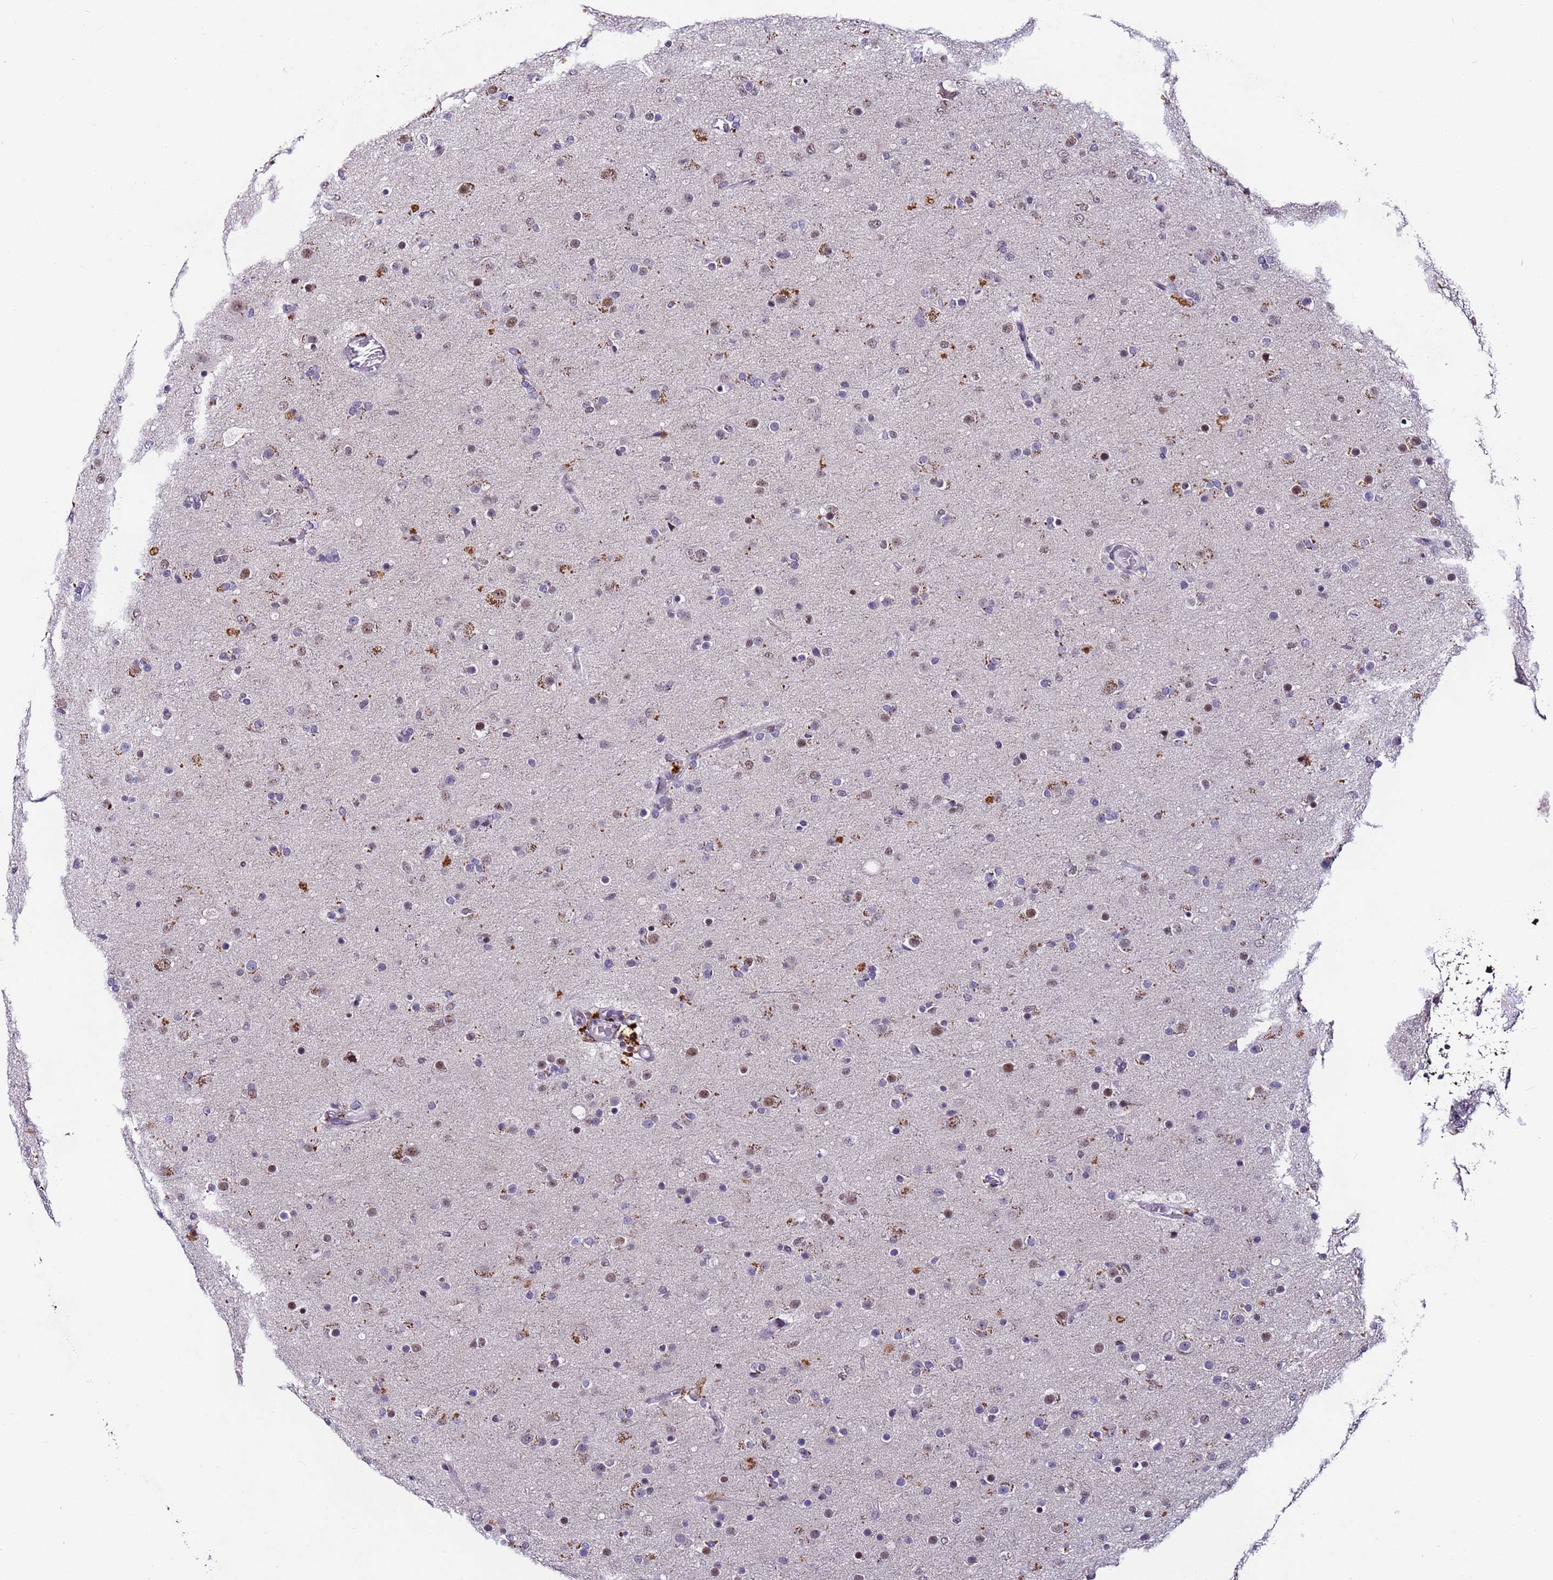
{"staining": {"intensity": "negative", "quantity": "none", "location": "none"}, "tissue": "glioma", "cell_type": "Tumor cells", "image_type": "cancer", "snomed": [{"axis": "morphology", "description": "Glioma, malignant, Low grade"}, {"axis": "topography", "description": "Brain"}], "caption": "Histopathology image shows no protein staining in tumor cells of malignant glioma (low-grade) tissue.", "gene": "FNBP4", "patient": {"sex": "male", "age": 65}}